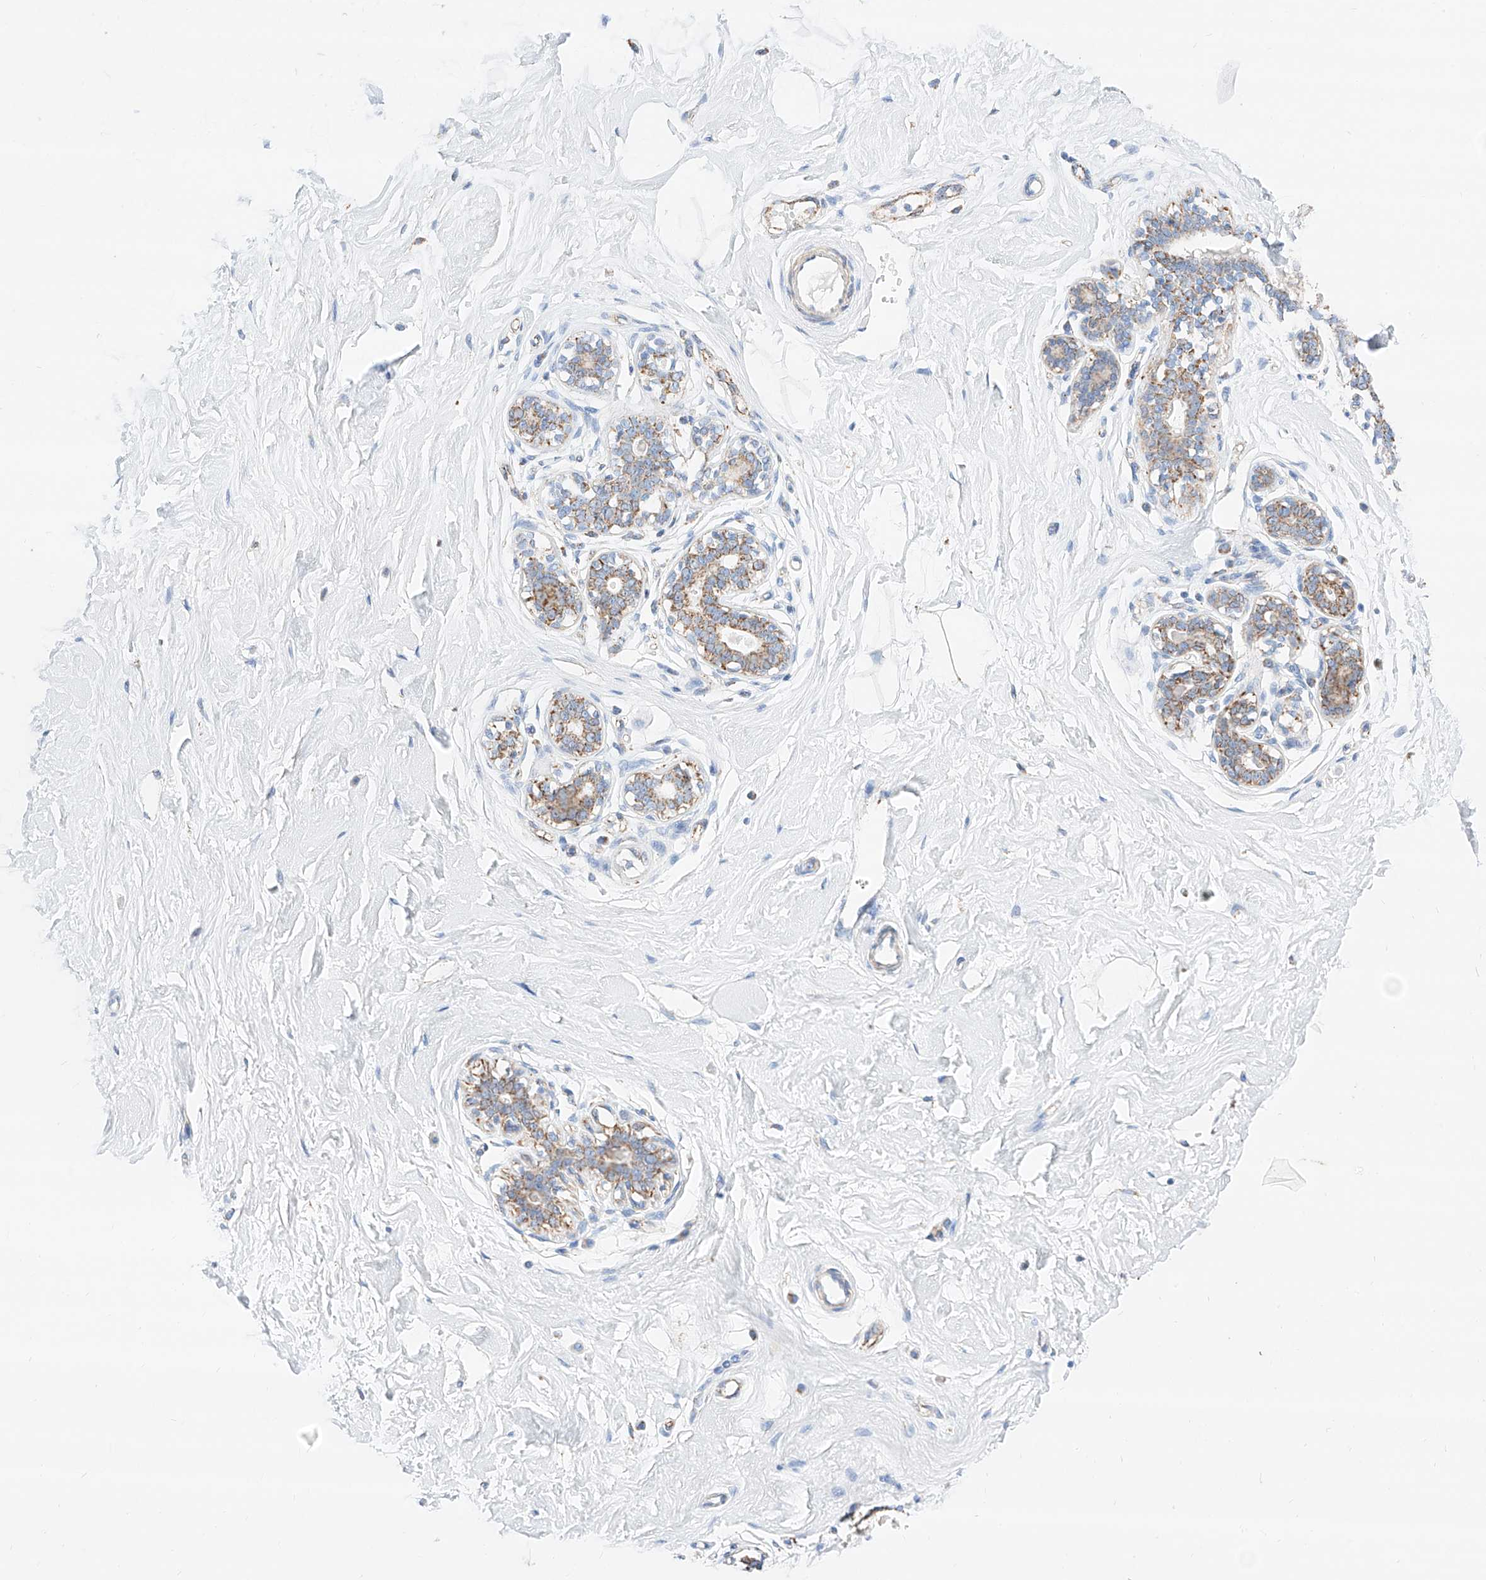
{"staining": {"intensity": "negative", "quantity": "none", "location": "none"}, "tissue": "breast", "cell_type": "Adipocytes", "image_type": "normal", "snomed": [{"axis": "morphology", "description": "Normal tissue, NOS"}, {"axis": "morphology", "description": "Adenoma, NOS"}, {"axis": "topography", "description": "Breast"}], "caption": "This is an IHC photomicrograph of benign breast. There is no staining in adipocytes.", "gene": "C6orf62", "patient": {"sex": "female", "age": 23}}